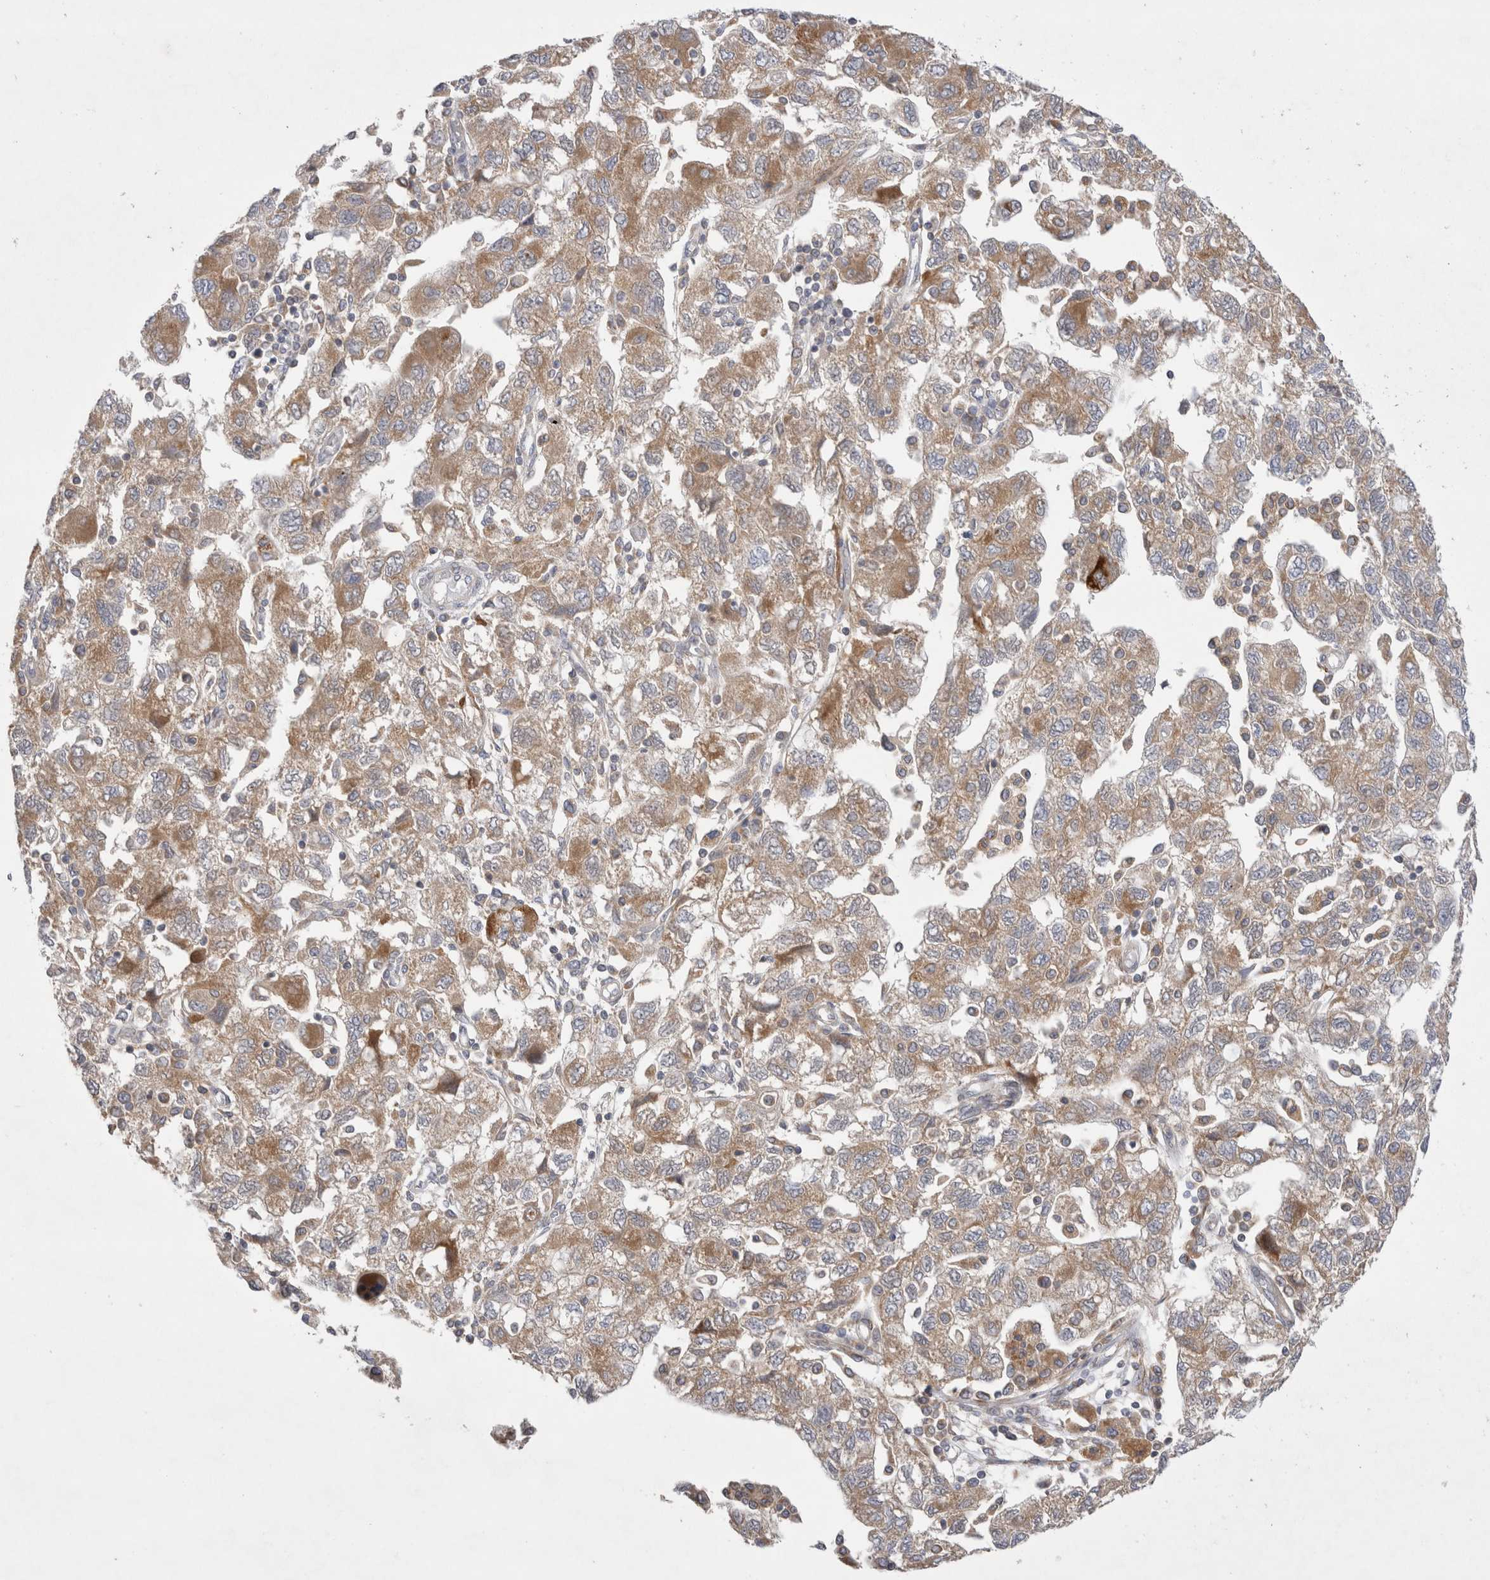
{"staining": {"intensity": "moderate", "quantity": "25%-75%", "location": "cytoplasmic/membranous"}, "tissue": "ovarian cancer", "cell_type": "Tumor cells", "image_type": "cancer", "snomed": [{"axis": "morphology", "description": "Carcinoma, NOS"}, {"axis": "morphology", "description": "Cystadenocarcinoma, serous, NOS"}, {"axis": "topography", "description": "Ovary"}], "caption": "Protein staining exhibits moderate cytoplasmic/membranous positivity in about 25%-75% of tumor cells in serous cystadenocarcinoma (ovarian).", "gene": "TBC1D16", "patient": {"sex": "female", "age": 69}}